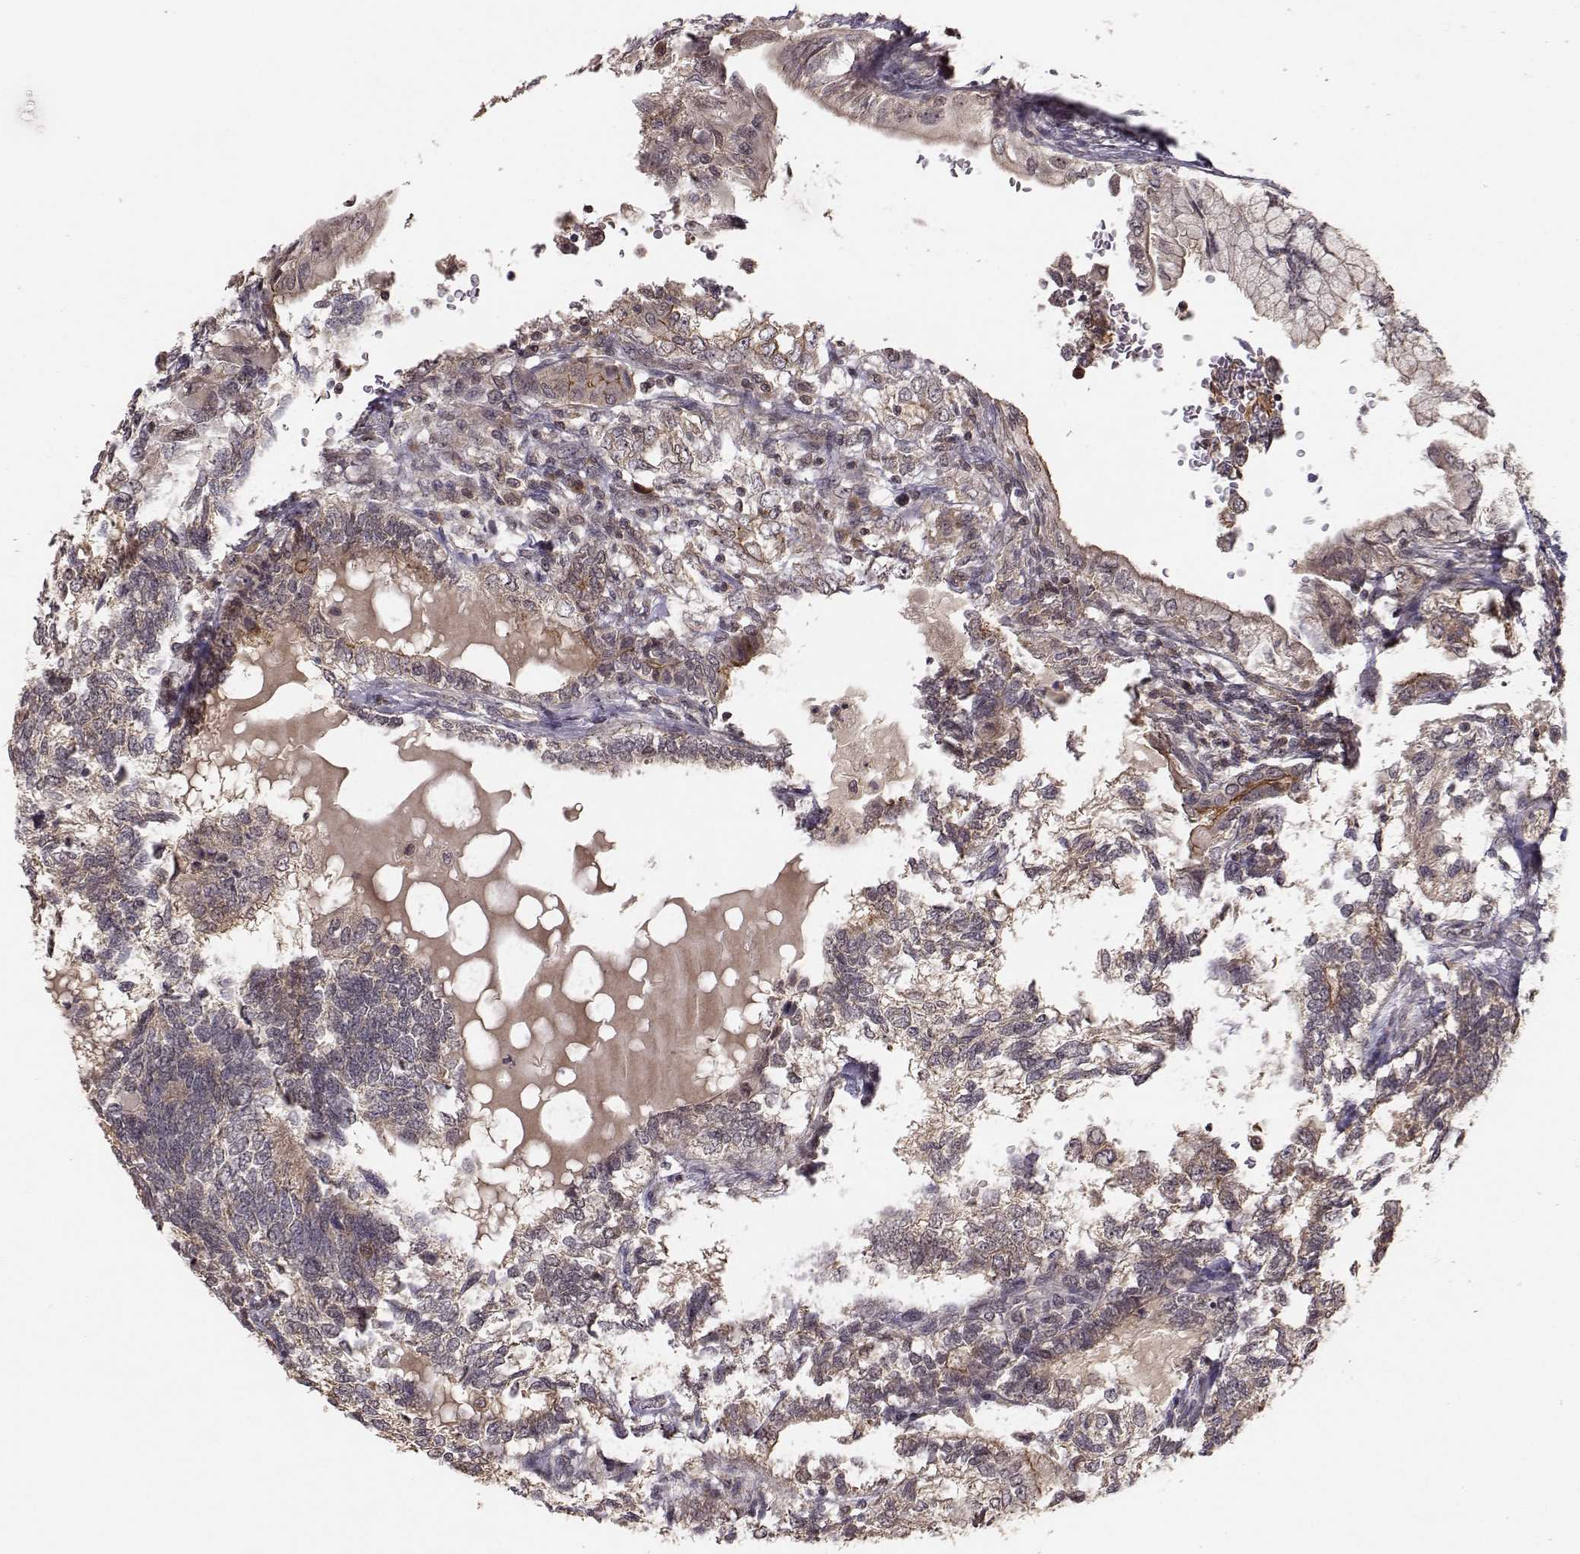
{"staining": {"intensity": "moderate", "quantity": "<25%", "location": "cytoplasmic/membranous"}, "tissue": "testis cancer", "cell_type": "Tumor cells", "image_type": "cancer", "snomed": [{"axis": "morphology", "description": "Seminoma, NOS"}, {"axis": "morphology", "description": "Carcinoma, Embryonal, NOS"}, {"axis": "topography", "description": "Testis"}], "caption": "Testis embryonal carcinoma stained with DAB (3,3'-diaminobenzidine) immunohistochemistry (IHC) shows low levels of moderate cytoplasmic/membranous expression in approximately <25% of tumor cells. The staining is performed using DAB brown chromogen to label protein expression. The nuclei are counter-stained blue using hematoxylin.", "gene": "PLEKHG3", "patient": {"sex": "male", "age": 41}}